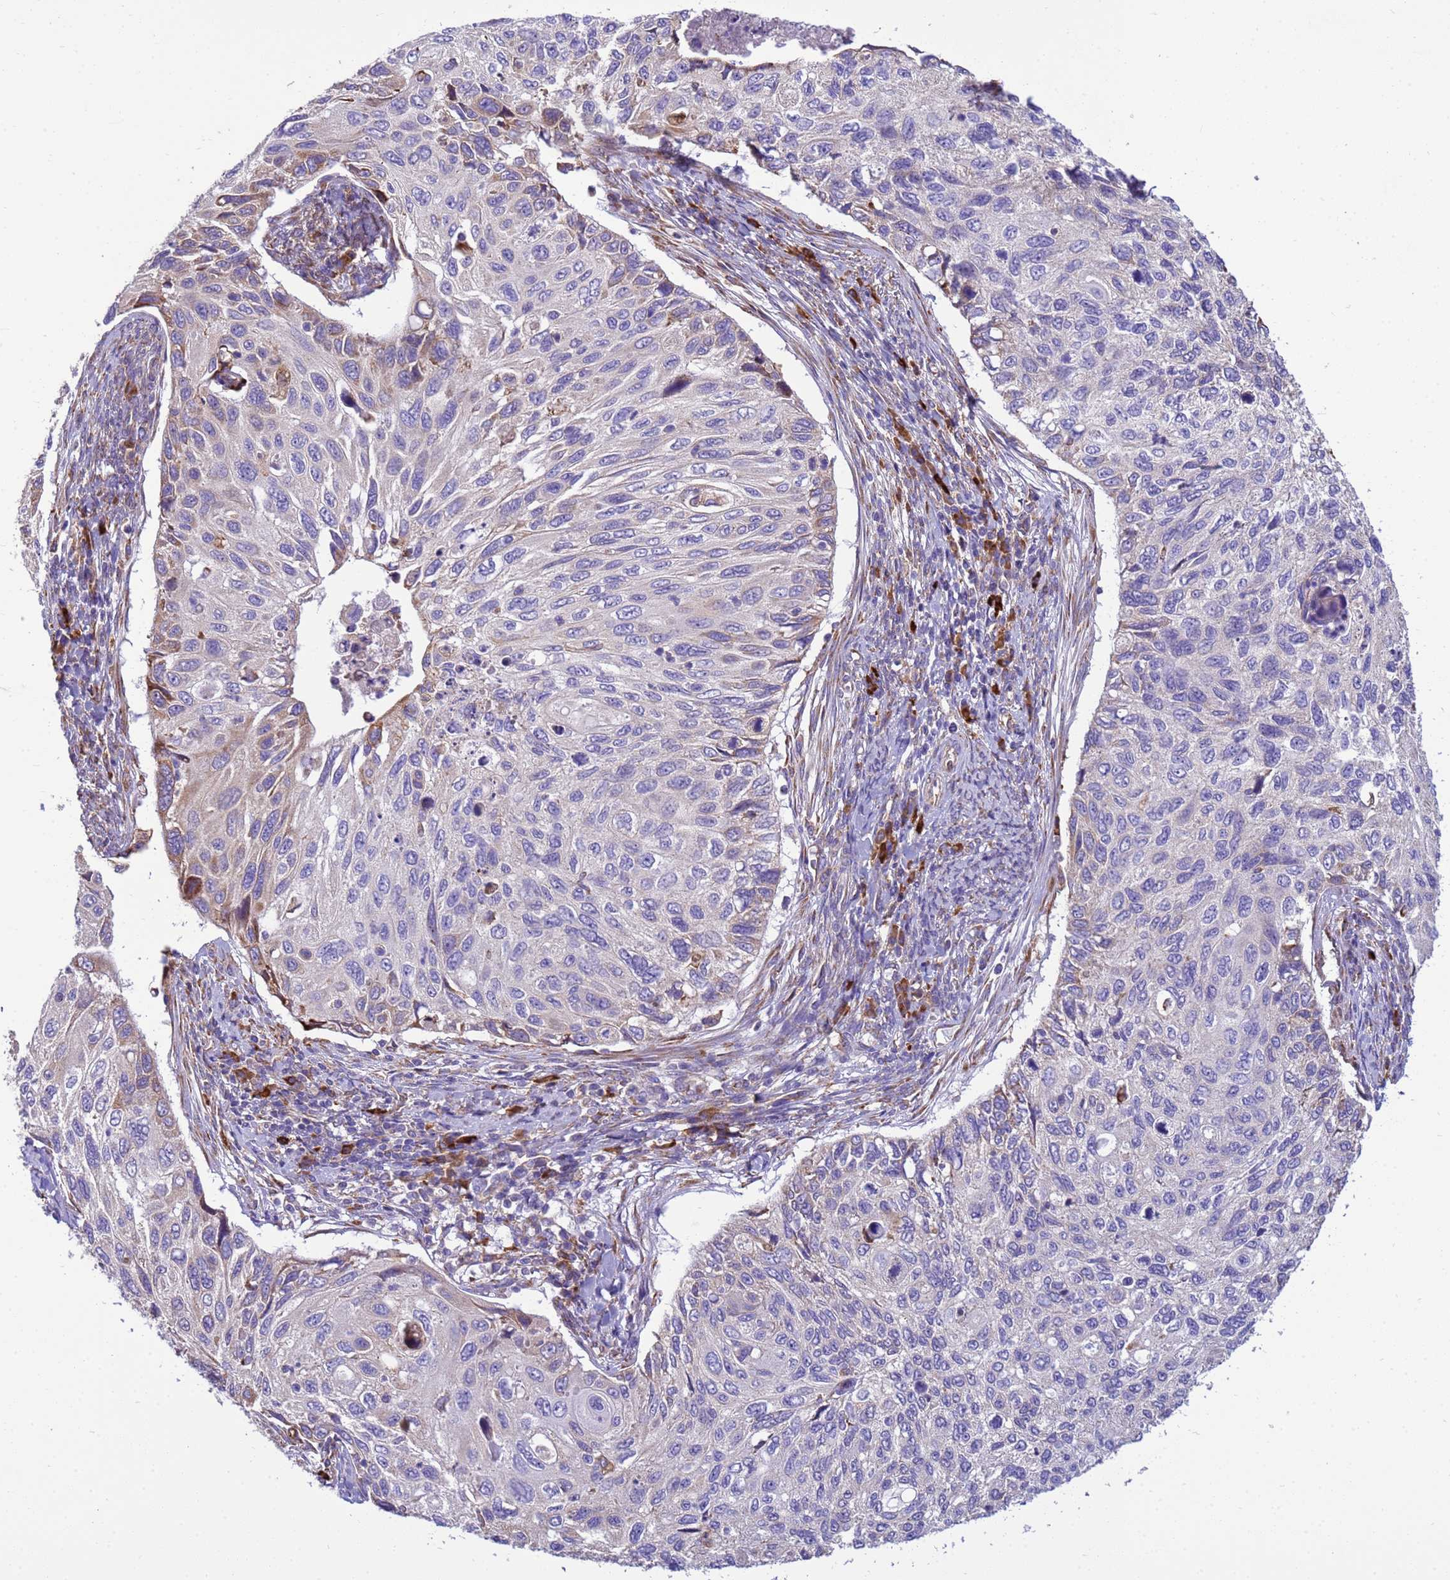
{"staining": {"intensity": "negative", "quantity": "none", "location": "none"}, "tissue": "cervical cancer", "cell_type": "Tumor cells", "image_type": "cancer", "snomed": [{"axis": "morphology", "description": "Squamous cell carcinoma, NOS"}, {"axis": "topography", "description": "Cervix"}], "caption": "An immunohistochemistry (IHC) image of cervical cancer is shown. There is no staining in tumor cells of cervical cancer. (DAB (3,3'-diaminobenzidine) immunohistochemistry (IHC) with hematoxylin counter stain).", "gene": "THAP5", "patient": {"sex": "female", "age": 70}}